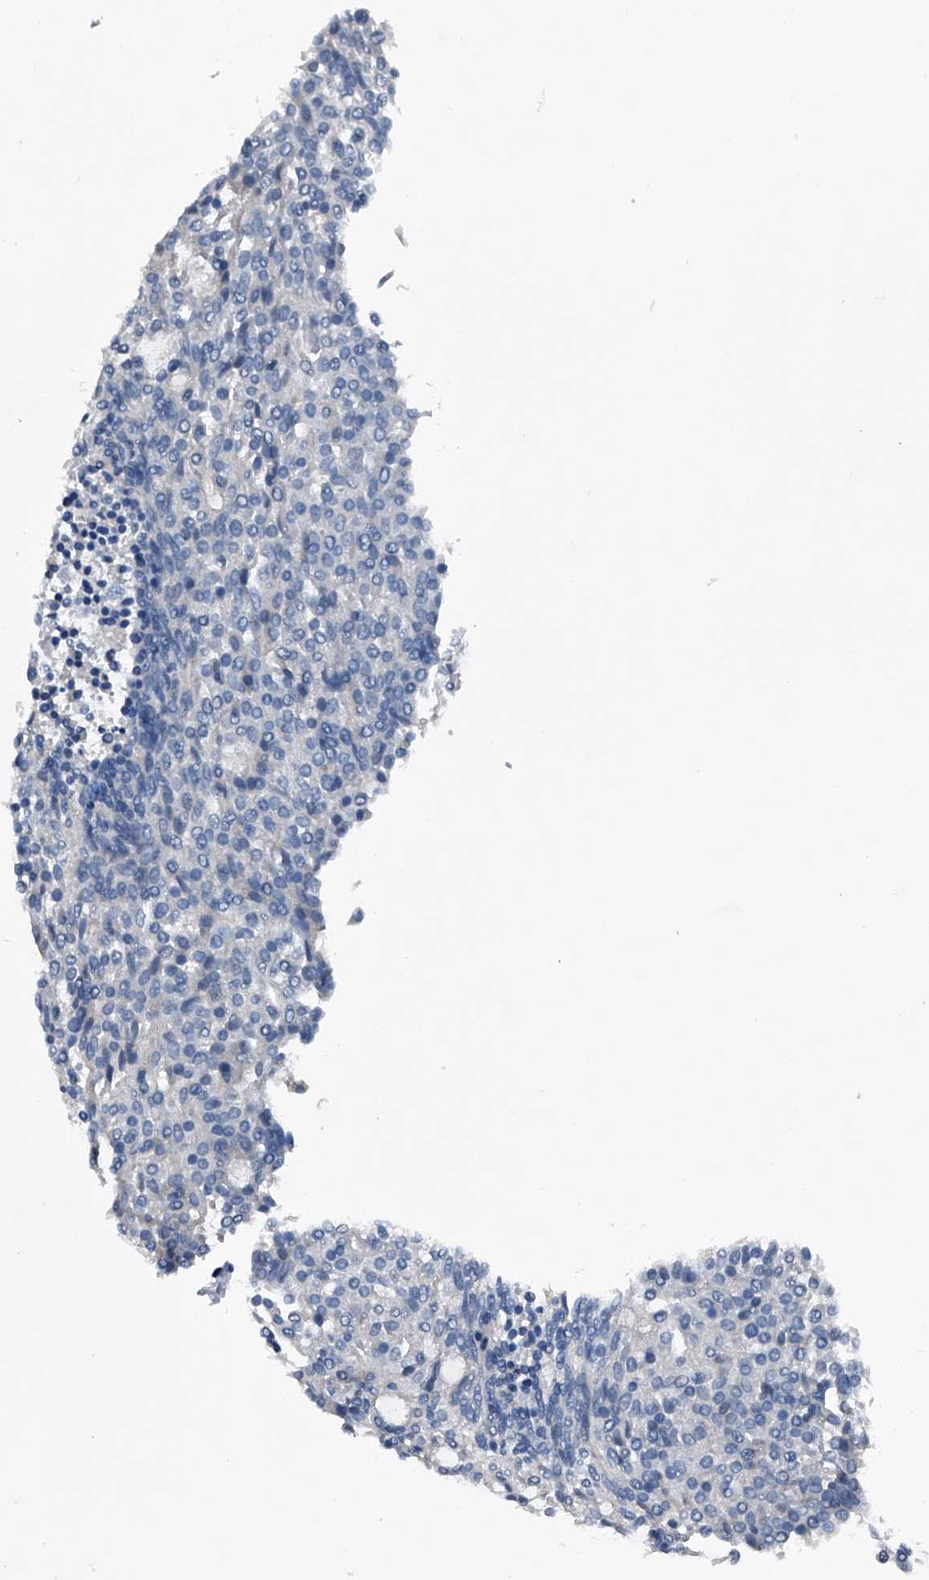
{"staining": {"intensity": "negative", "quantity": "none", "location": "none"}, "tissue": "carcinoid", "cell_type": "Tumor cells", "image_type": "cancer", "snomed": [{"axis": "morphology", "description": "Carcinoid, malignant, NOS"}, {"axis": "topography", "description": "Pancreas"}], "caption": "High power microscopy histopathology image of an immunohistochemistry (IHC) photomicrograph of carcinoid, revealing no significant expression in tumor cells. The staining was performed using DAB to visualize the protein expression in brown, while the nuclei were stained in blue with hematoxylin (Magnification: 20x).", "gene": "MAPKAP1", "patient": {"sex": "female", "age": 54}}